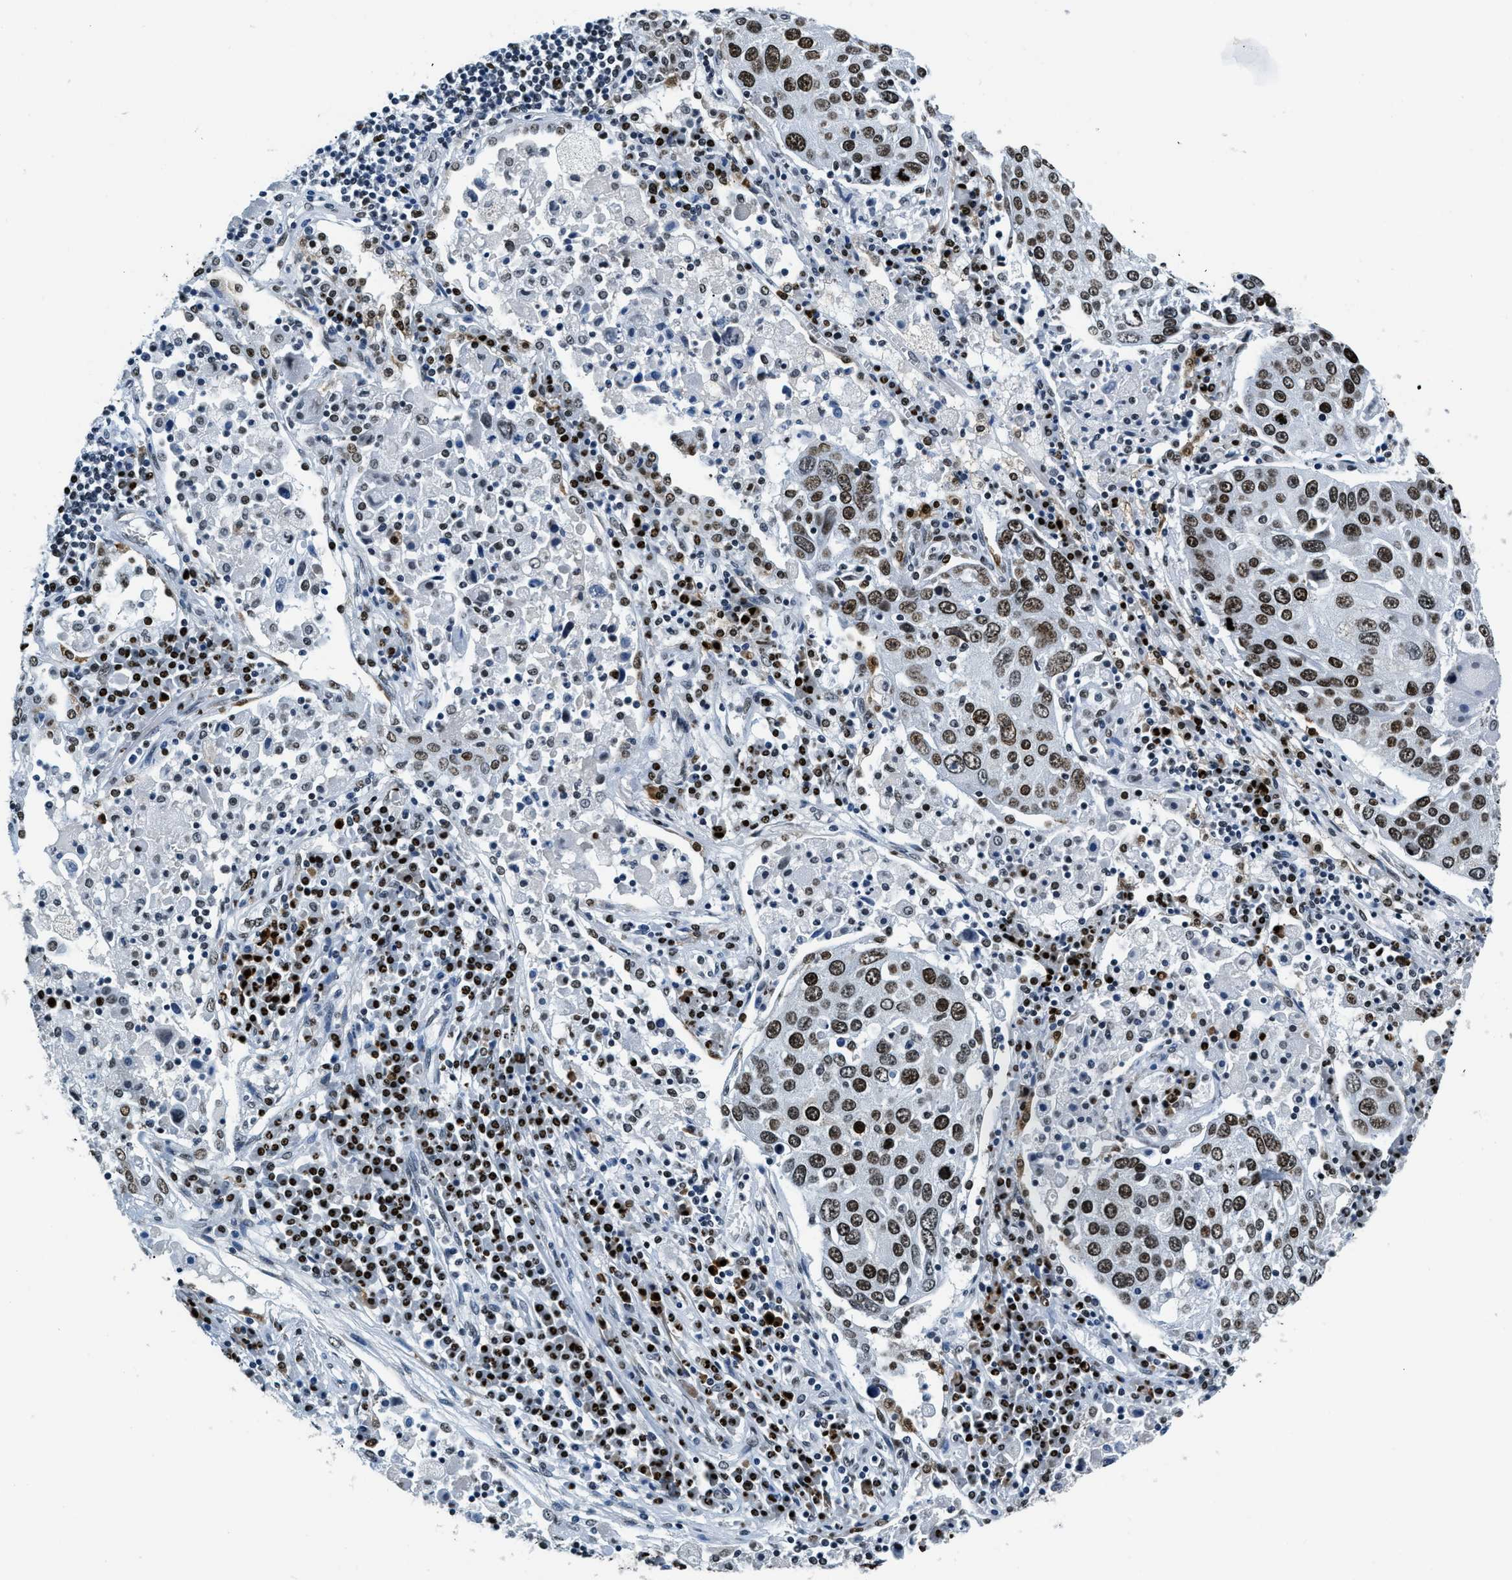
{"staining": {"intensity": "moderate", "quantity": ">75%", "location": "nuclear"}, "tissue": "lung cancer", "cell_type": "Tumor cells", "image_type": "cancer", "snomed": [{"axis": "morphology", "description": "Squamous cell carcinoma, NOS"}, {"axis": "topography", "description": "Lung"}], "caption": "Lung cancer (squamous cell carcinoma) stained with IHC exhibits moderate nuclear staining in approximately >75% of tumor cells.", "gene": "TOP1", "patient": {"sex": "male", "age": 65}}